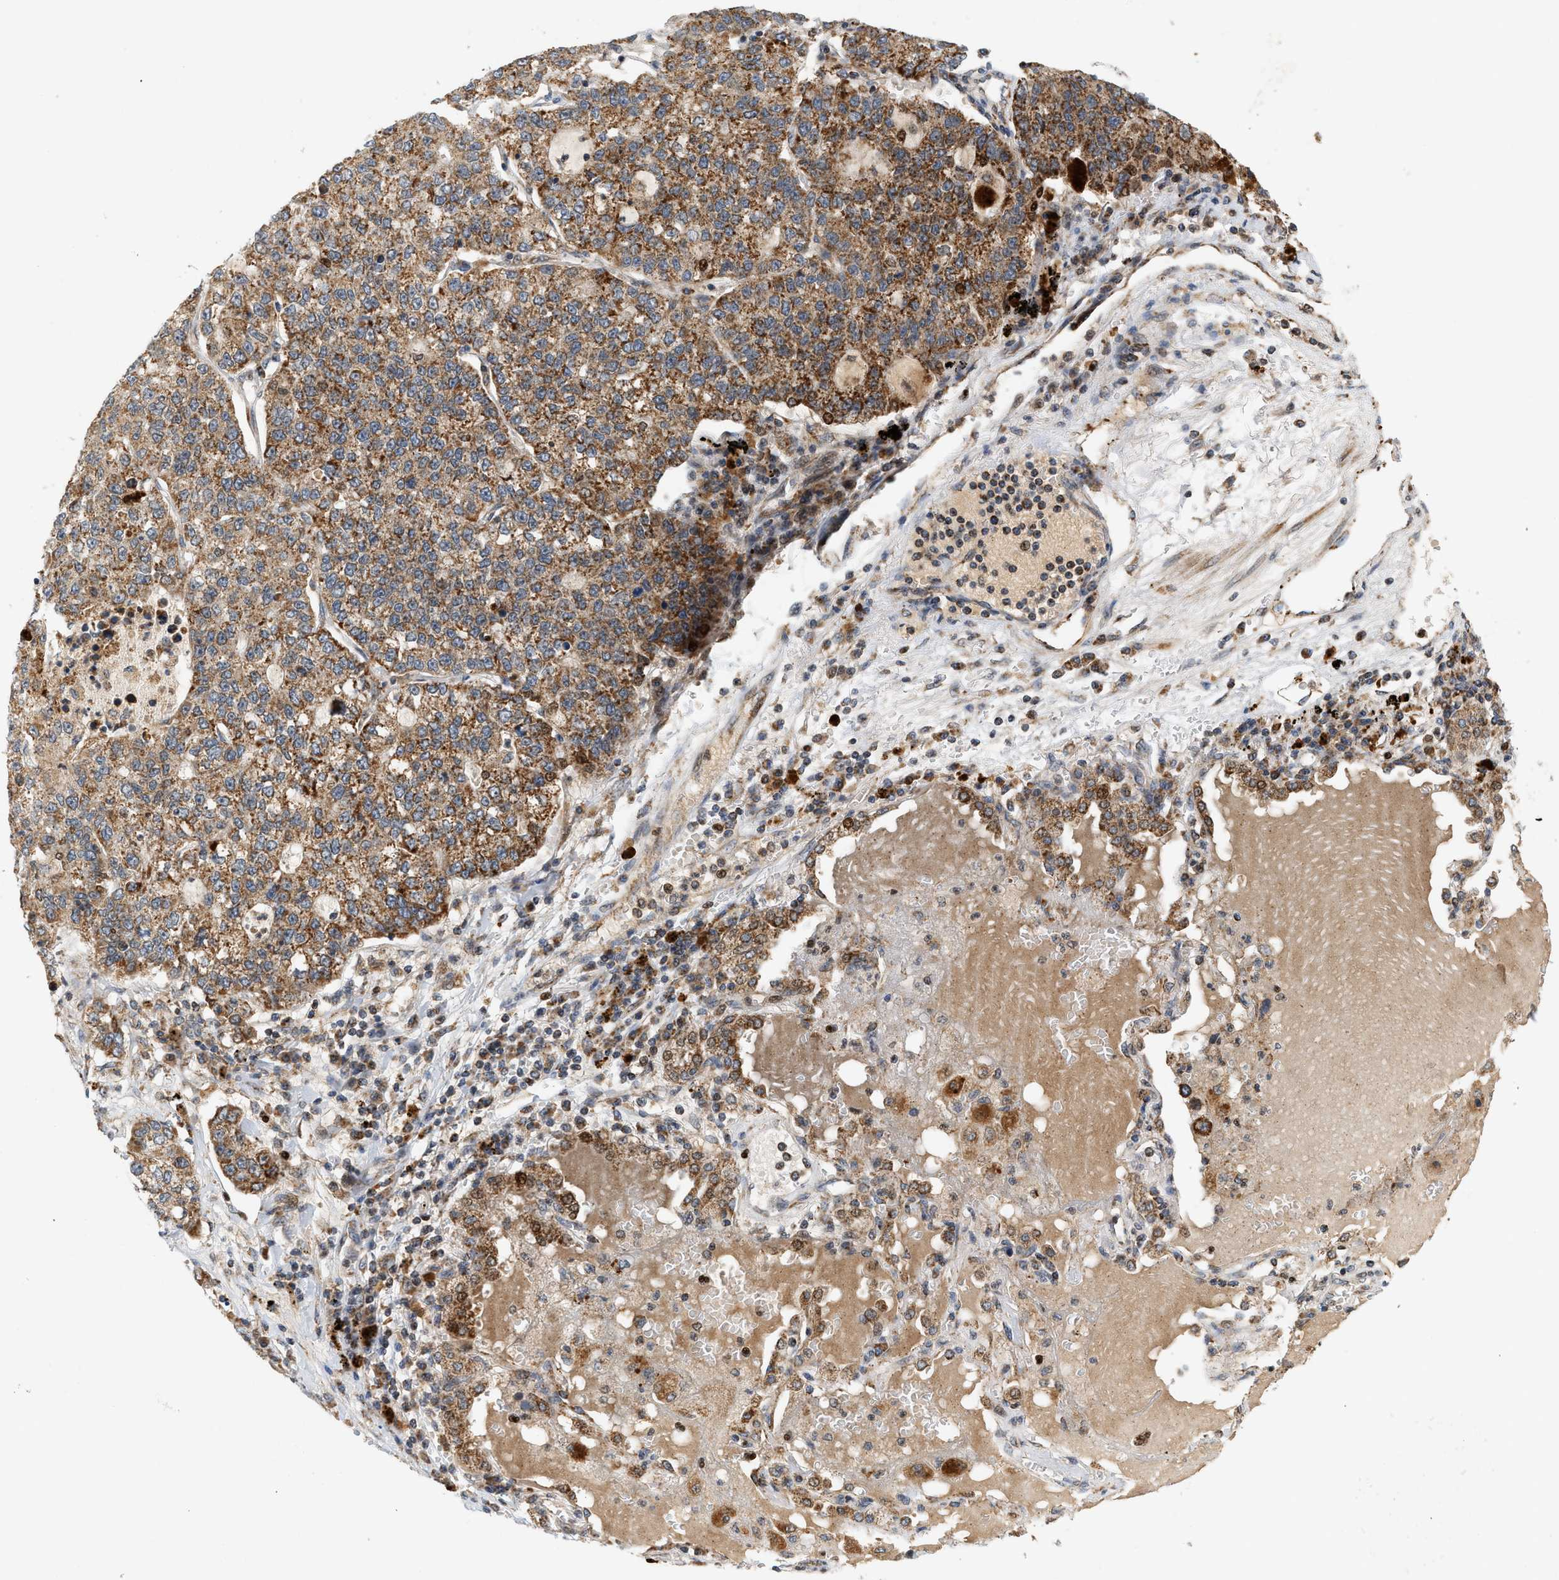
{"staining": {"intensity": "strong", "quantity": ">75%", "location": "cytoplasmic/membranous"}, "tissue": "lung cancer", "cell_type": "Tumor cells", "image_type": "cancer", "snomed": [{"axis": "morphology", "description": "Adenocarcinoma, NOS"}, {"axis": "topography", "description": "Lung"}], "caption": "A brown stain highlights strong cytoplasmic/membranous expression of a protein in adenocarcinoma (lung) tumor cells.", "gene": "MCU", "patient": {"sex": "male", "age": 49}}